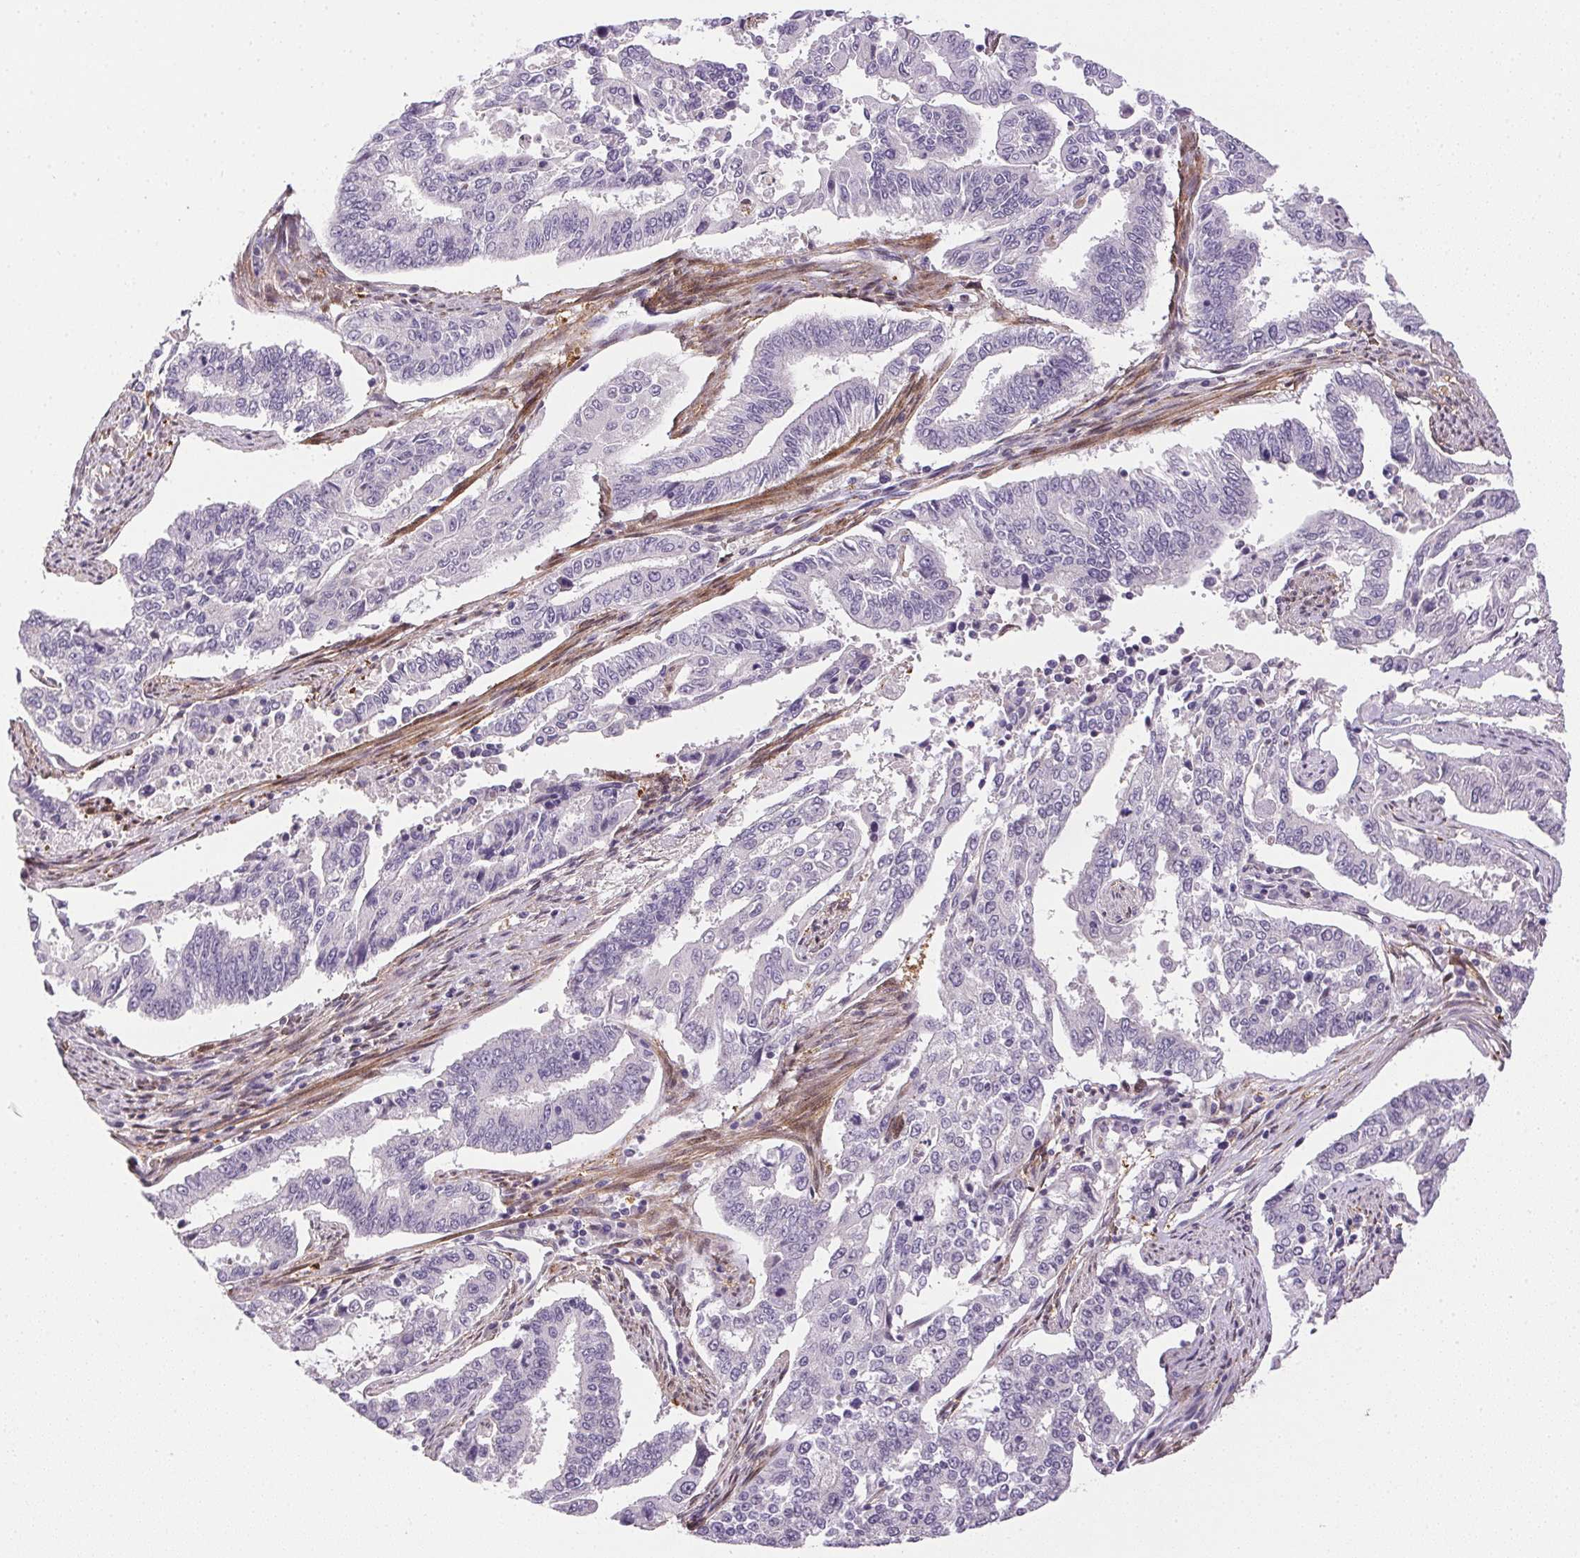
{"staining": {"intensity": "negative", "quantity": "none", "location": "none"}, "tissue": "endometrial cancer", "cell_type": "Tumor cells", "image_type": "cancer", "snomed": [{"axis": "morphology", "description": "Adenocarcinoma, NOS"}, {"axis": "topography", "description": "Uterus"}], "caption": "Immunohistochemistry (IHC) of endometrial adenocarcinoma exhibits no staining in tumor cells.", "gene": "PRL", "patient": {"sex": "female", "age": 59}}